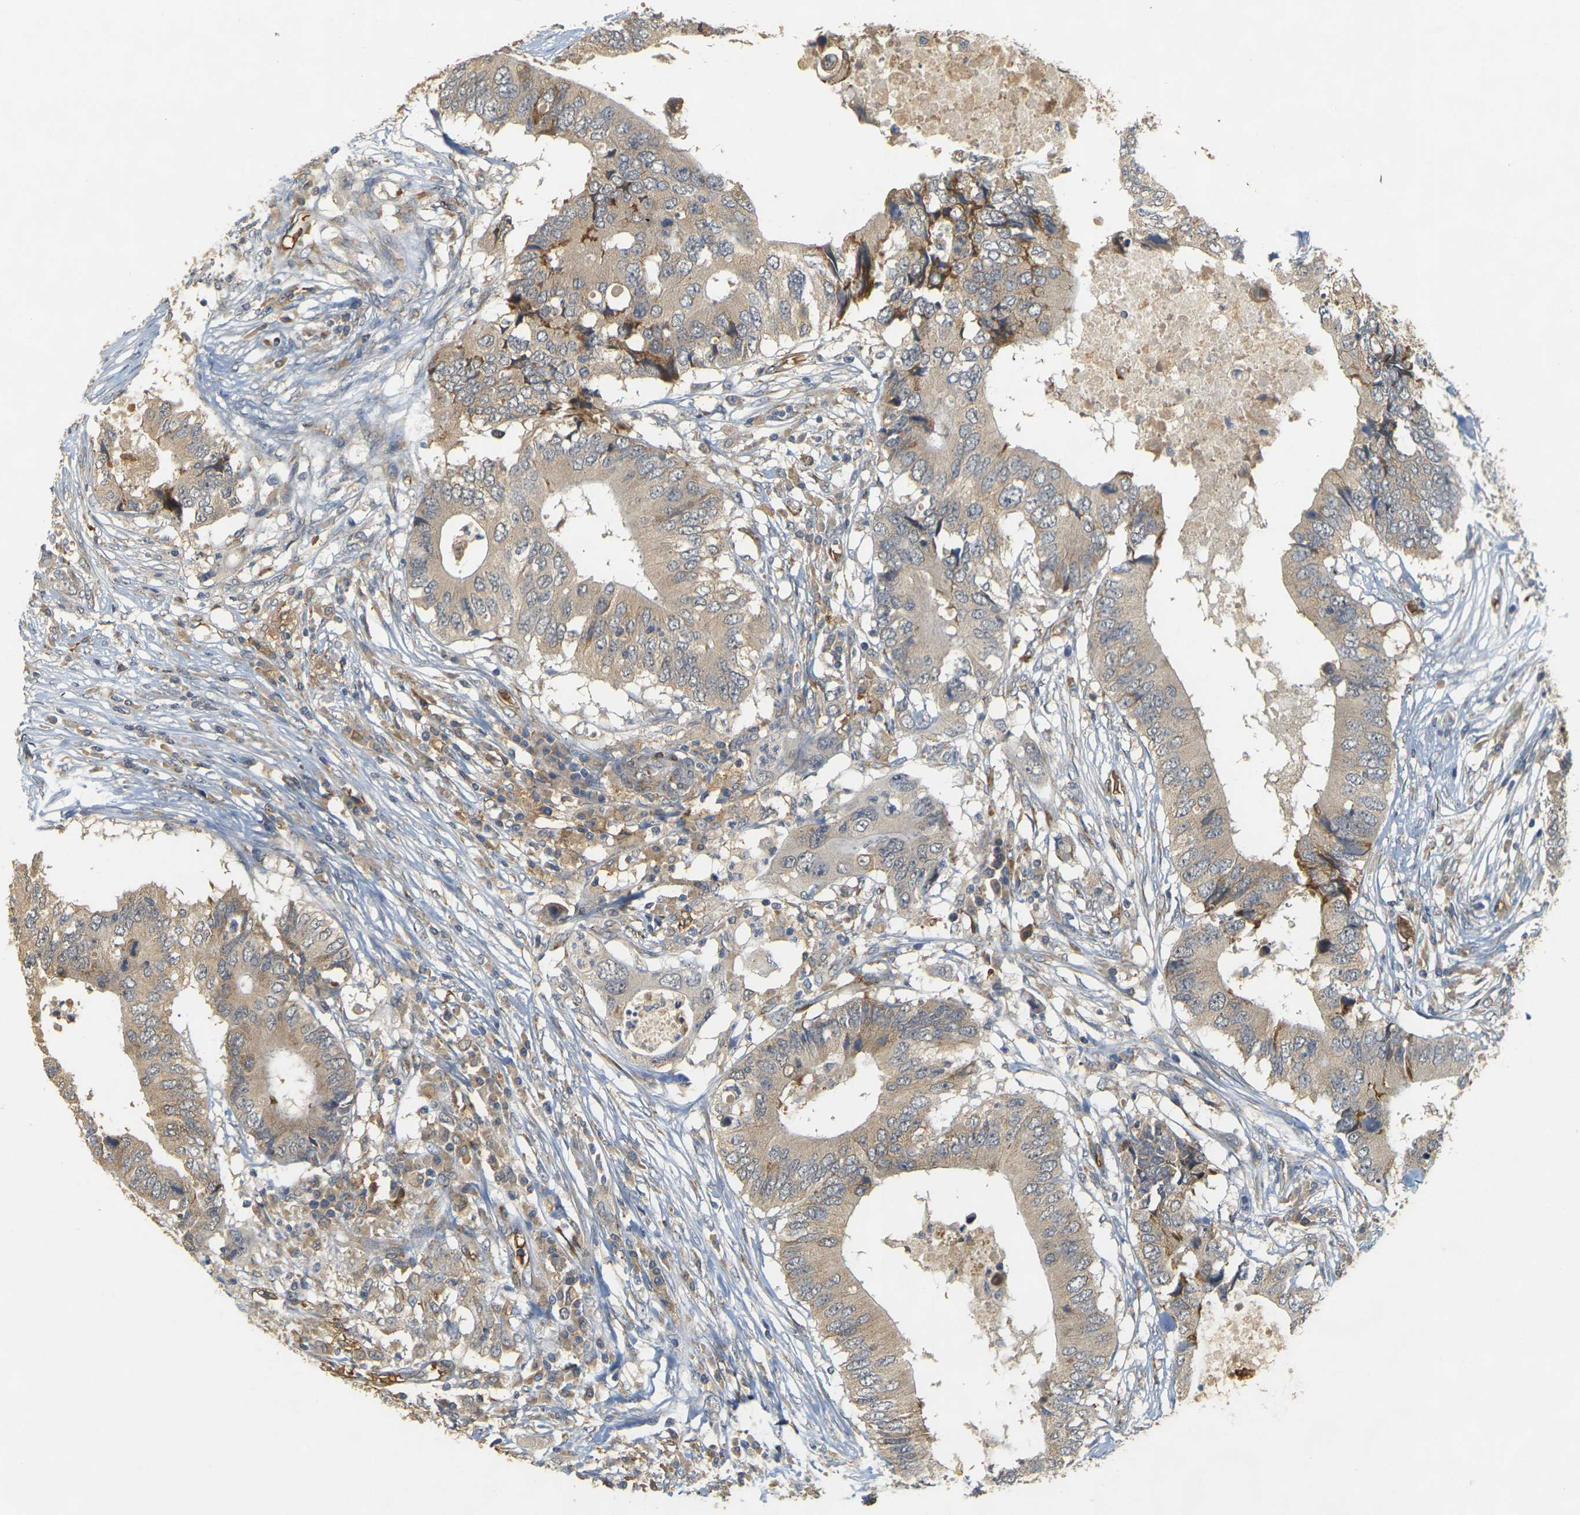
{"staining": {"intensity": "weak", "quantity": "25%-75%", "location": "cytoplasmic/membranous"}, "tissue": "colorectal cancer", "cell_type": "Tumor cells", "image_type": "cancer", "snomed": [{"axis": "morphology", "description": "Adenocarcinoma, NOS"}, {"axis": "topography", "description": "Colon"}], "caption": "Protein staining displays weak cytoplasmic/membranous staining in approximately 25%-75% of tumor cells in colorectal adenocarcinoma. The staining is performed using DAB brown chromogen to label protein expression. The nuclei are counter-stained blue using hematoxylin.", "gene": "MEGF9", "patient": {"sex": "male", "age": 71}}